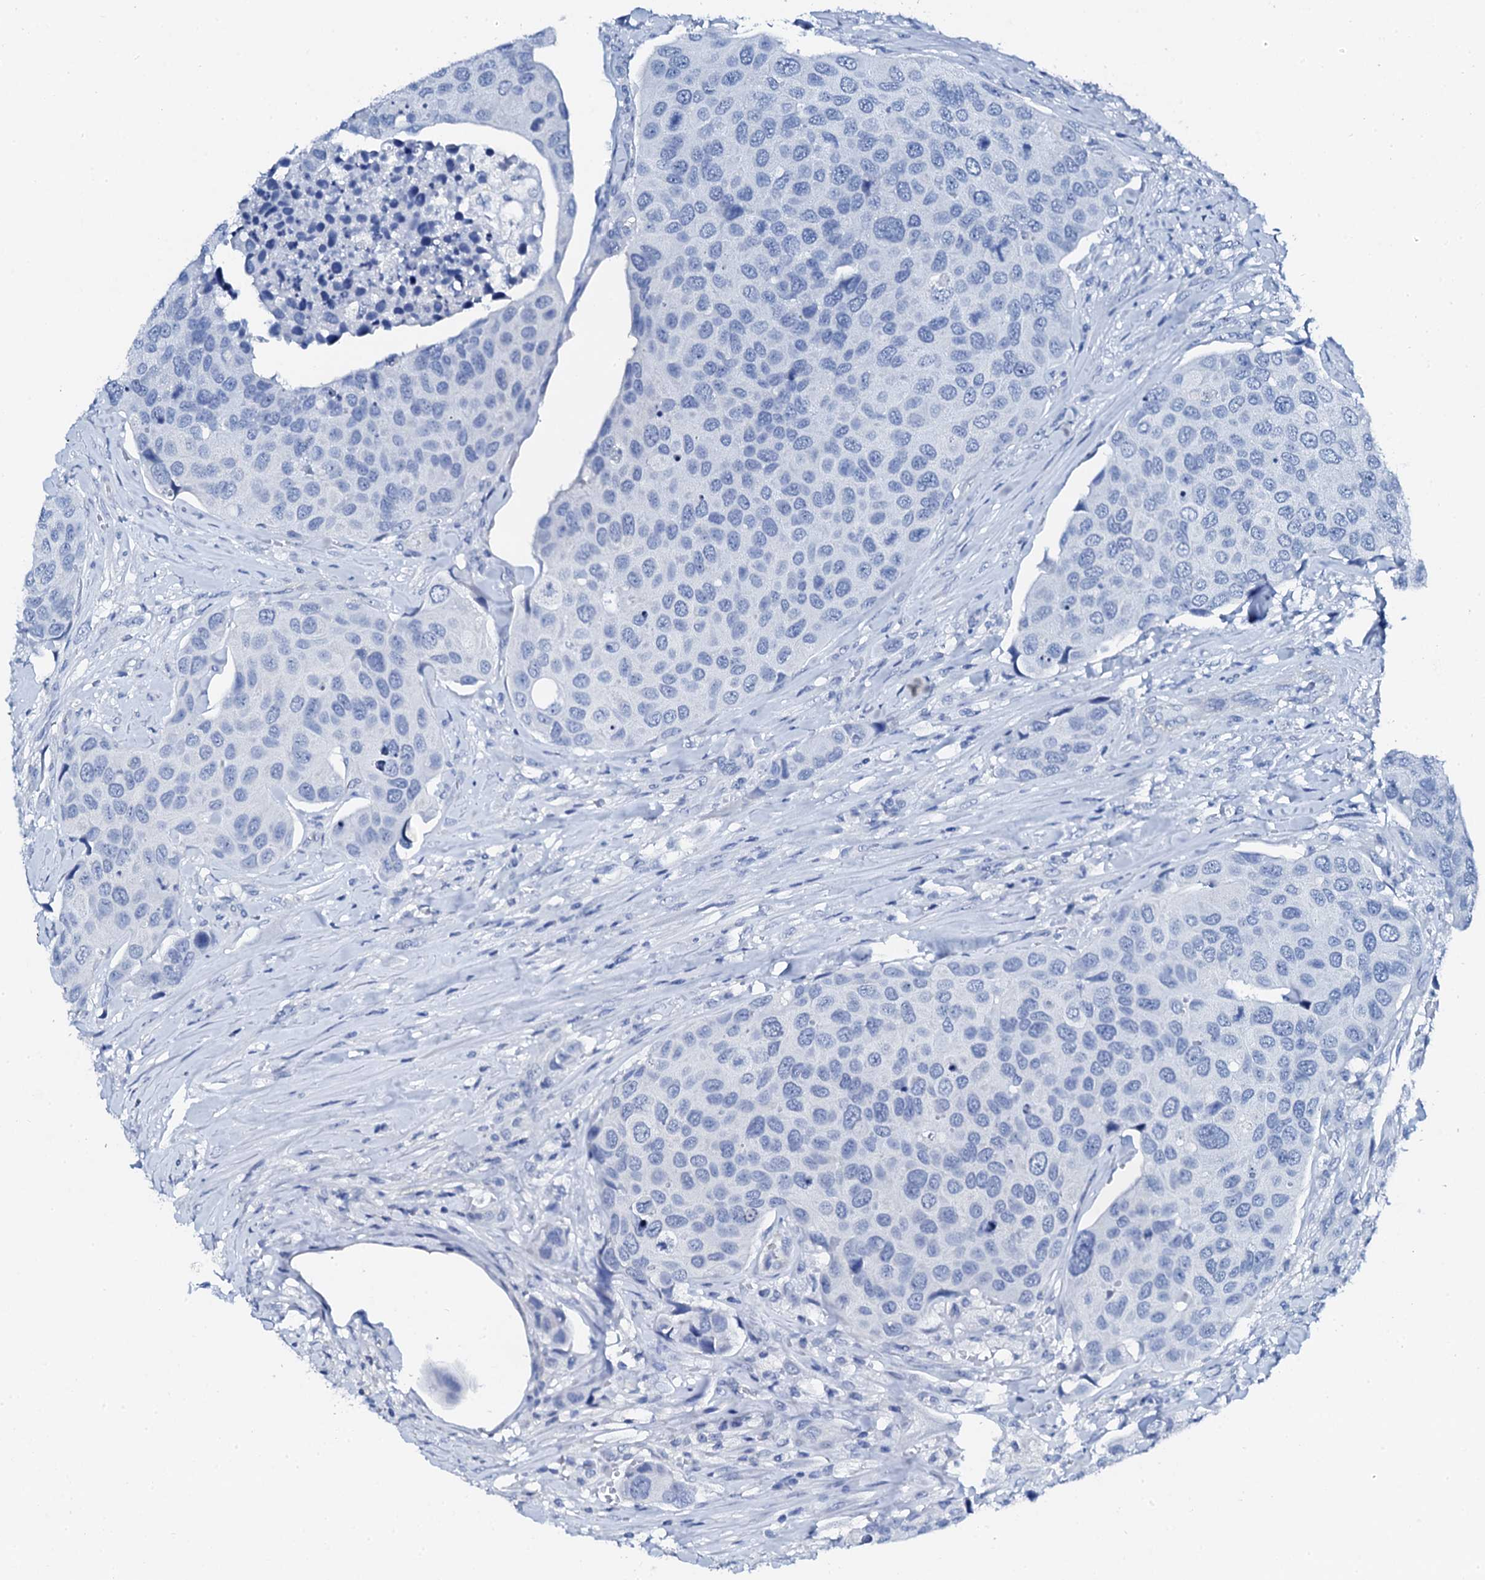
{"staining": {"intensity": "negative", "quantity": "none", "location": "none"}, "tissue": "urothelial cancer", "cell_type": "Tumor cells", "image_type": "cancer", "snomed": [{"axis": "morphology", "description": "Urothelial carcinoma, High grade"}, {"axis": "topography", "description": "Urinary bladder"}], "caption": "Photomicrograph shows no significant protein staining in tumor cells of urothelial carcinoma (high-grade).", "gene": "PTH", "patient": {"sex": "male", "age": 74}}